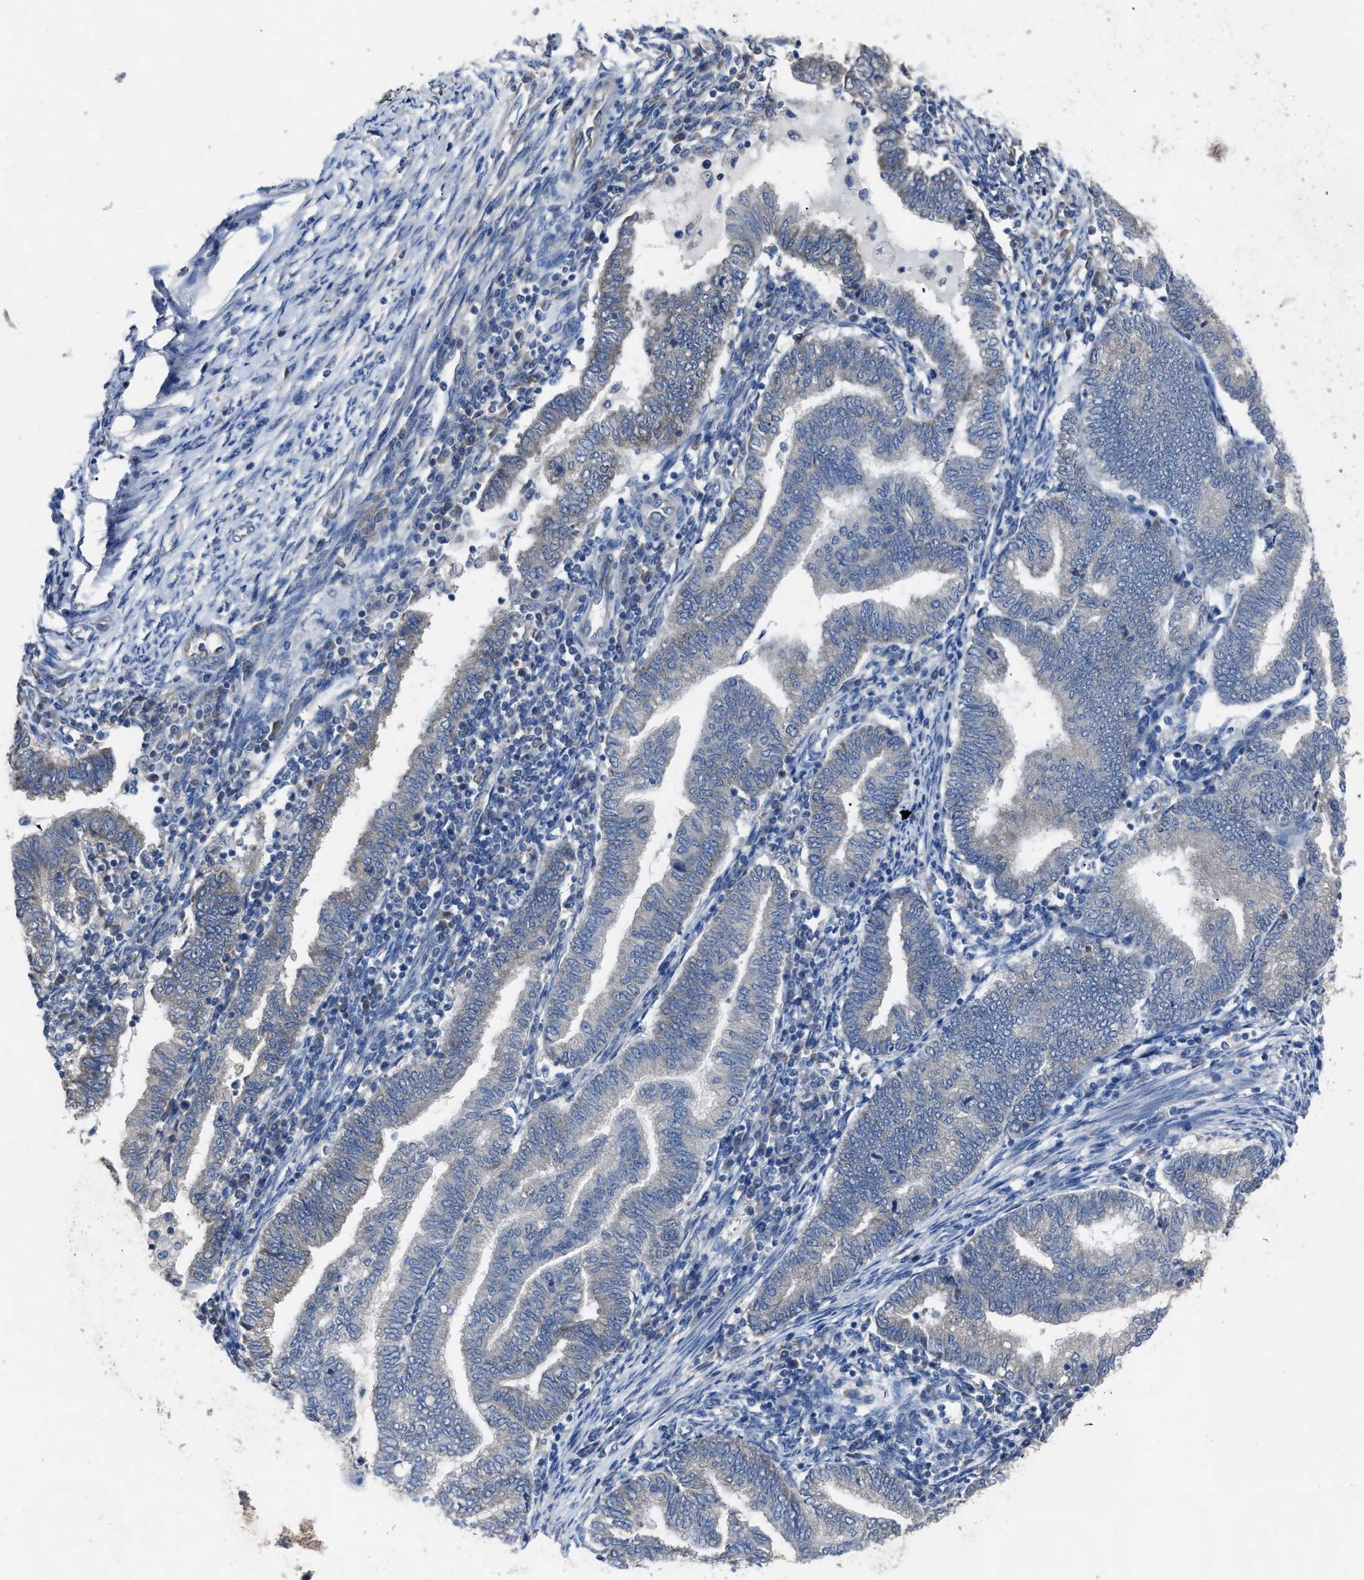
{"staining": {"intensity": "weak", "quantity": "<25%", "location": "cytoplasmic/membranous"}, "tissue": "endometrial cancer", "cell_type": "Tumor cells", "image_type": "cancer", "snomed": [{"axis": "morphology", "description": "Polyp, NOS"}, {"axis": "morphology", "description": "Adenocarcinoma, NOS"}, {"axis": "morphology", "description": "Adenoma, NOS"}, {"axis": "topography", "description": "Endometrium"}], "caption": "Photomicrograph shows no significant protein positivity in tumor cells of adenoma (endometrial).", "gene": "UPF1", "patient": {"sex": "female", "age": 79}}